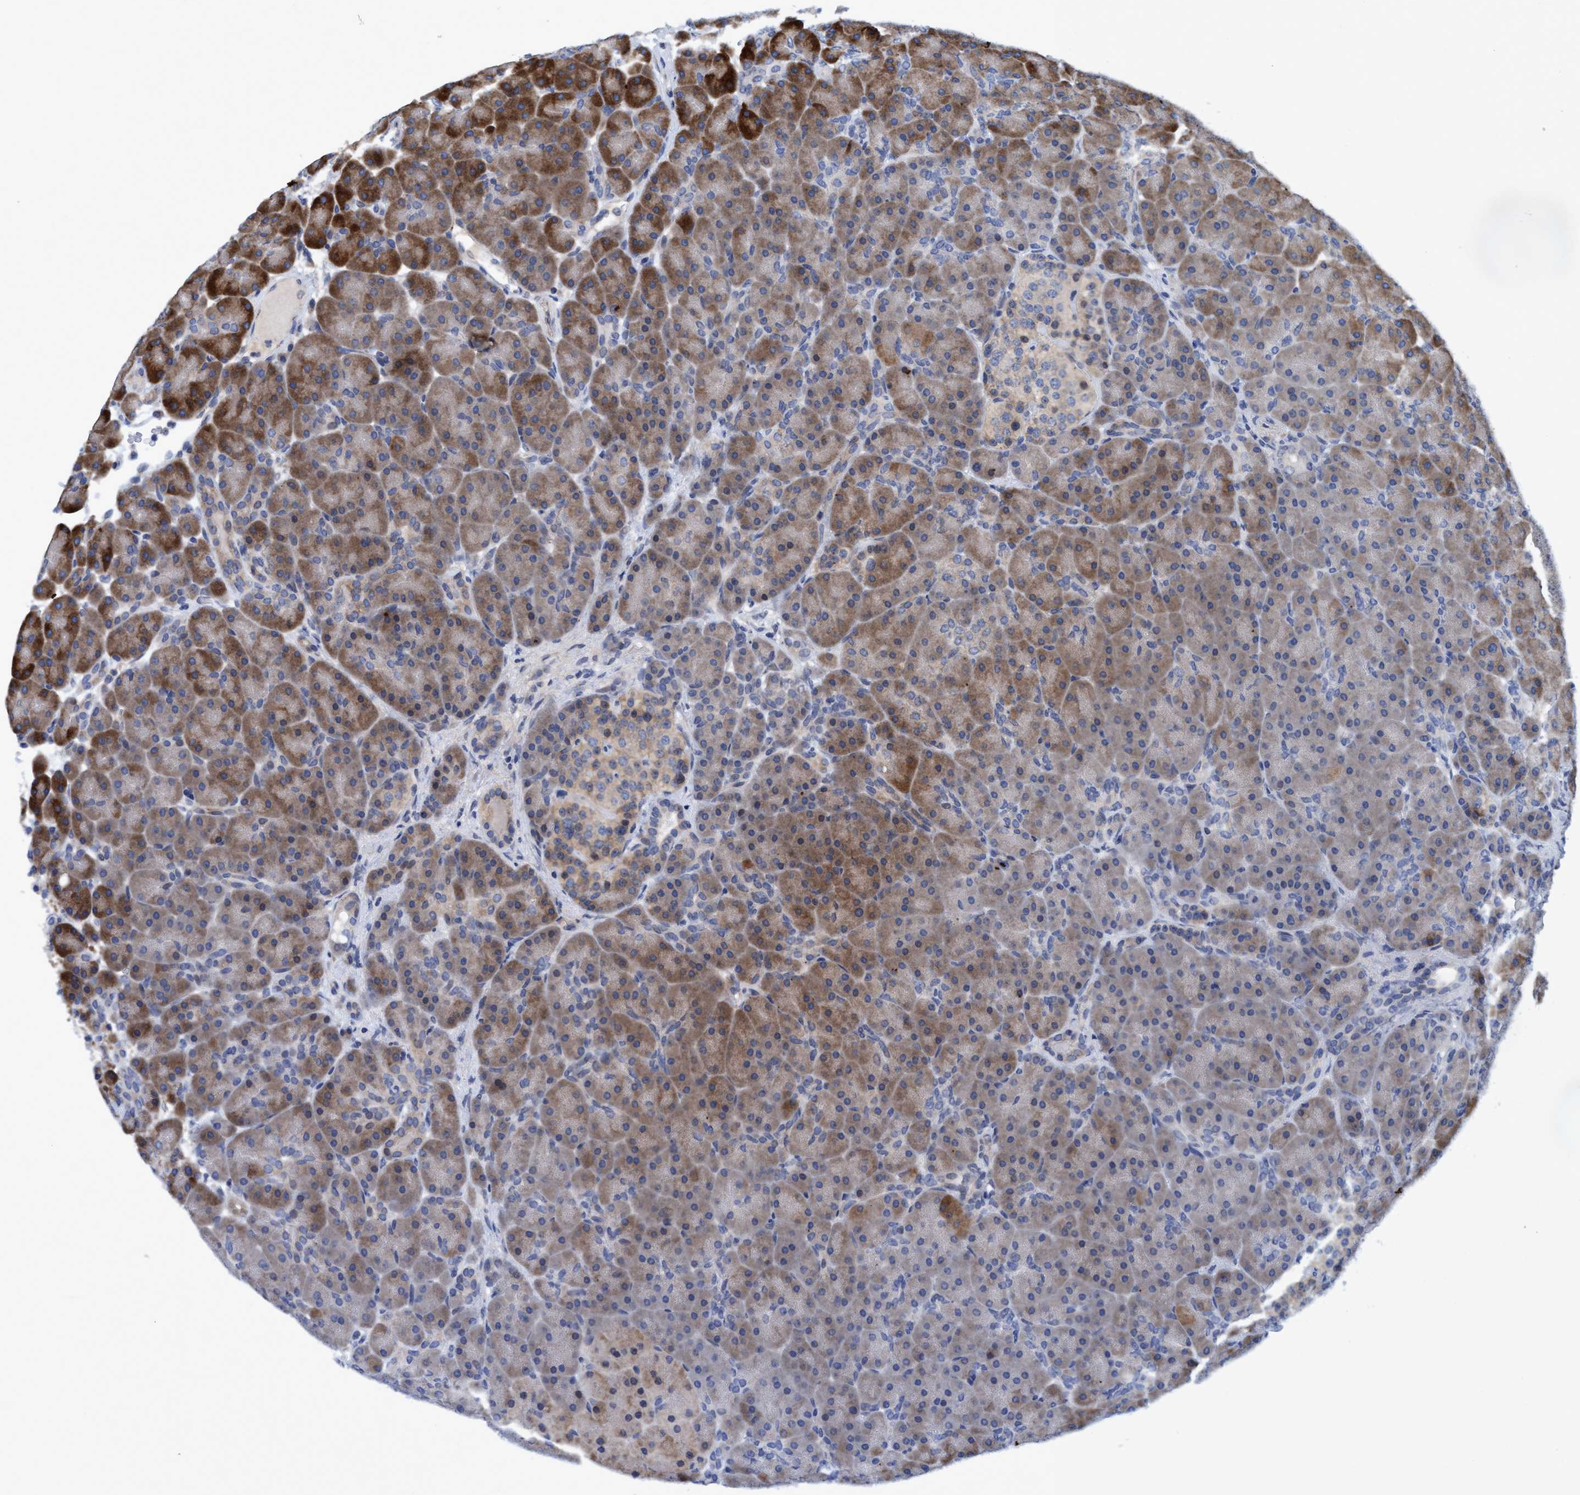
{"staining": {"intensity": "moderate", "quantity": "25%-75%", "location": "cytoplasmic/membranous"}, "tissue": "pancreas", "cell_type": "Exocrine glandular cells", "image_type": "normal", "snomed": [{"axis": "morphology", "description": "Normal tissue, NOS"}, {"axis": "topography", "description": "Pancreas"}], "caption": "High-magnification brightfield microscopy of normal pancreas stained with DAB (brown) and counterstained with hematoxylin (blue). exocrine glandular cells exhibit moderate cytoplasmic/membranous staining is appreciated in about25%-75% of cells.", "gene": "CALCOCO2", "patient": {"sex": "male", "age": 66}}